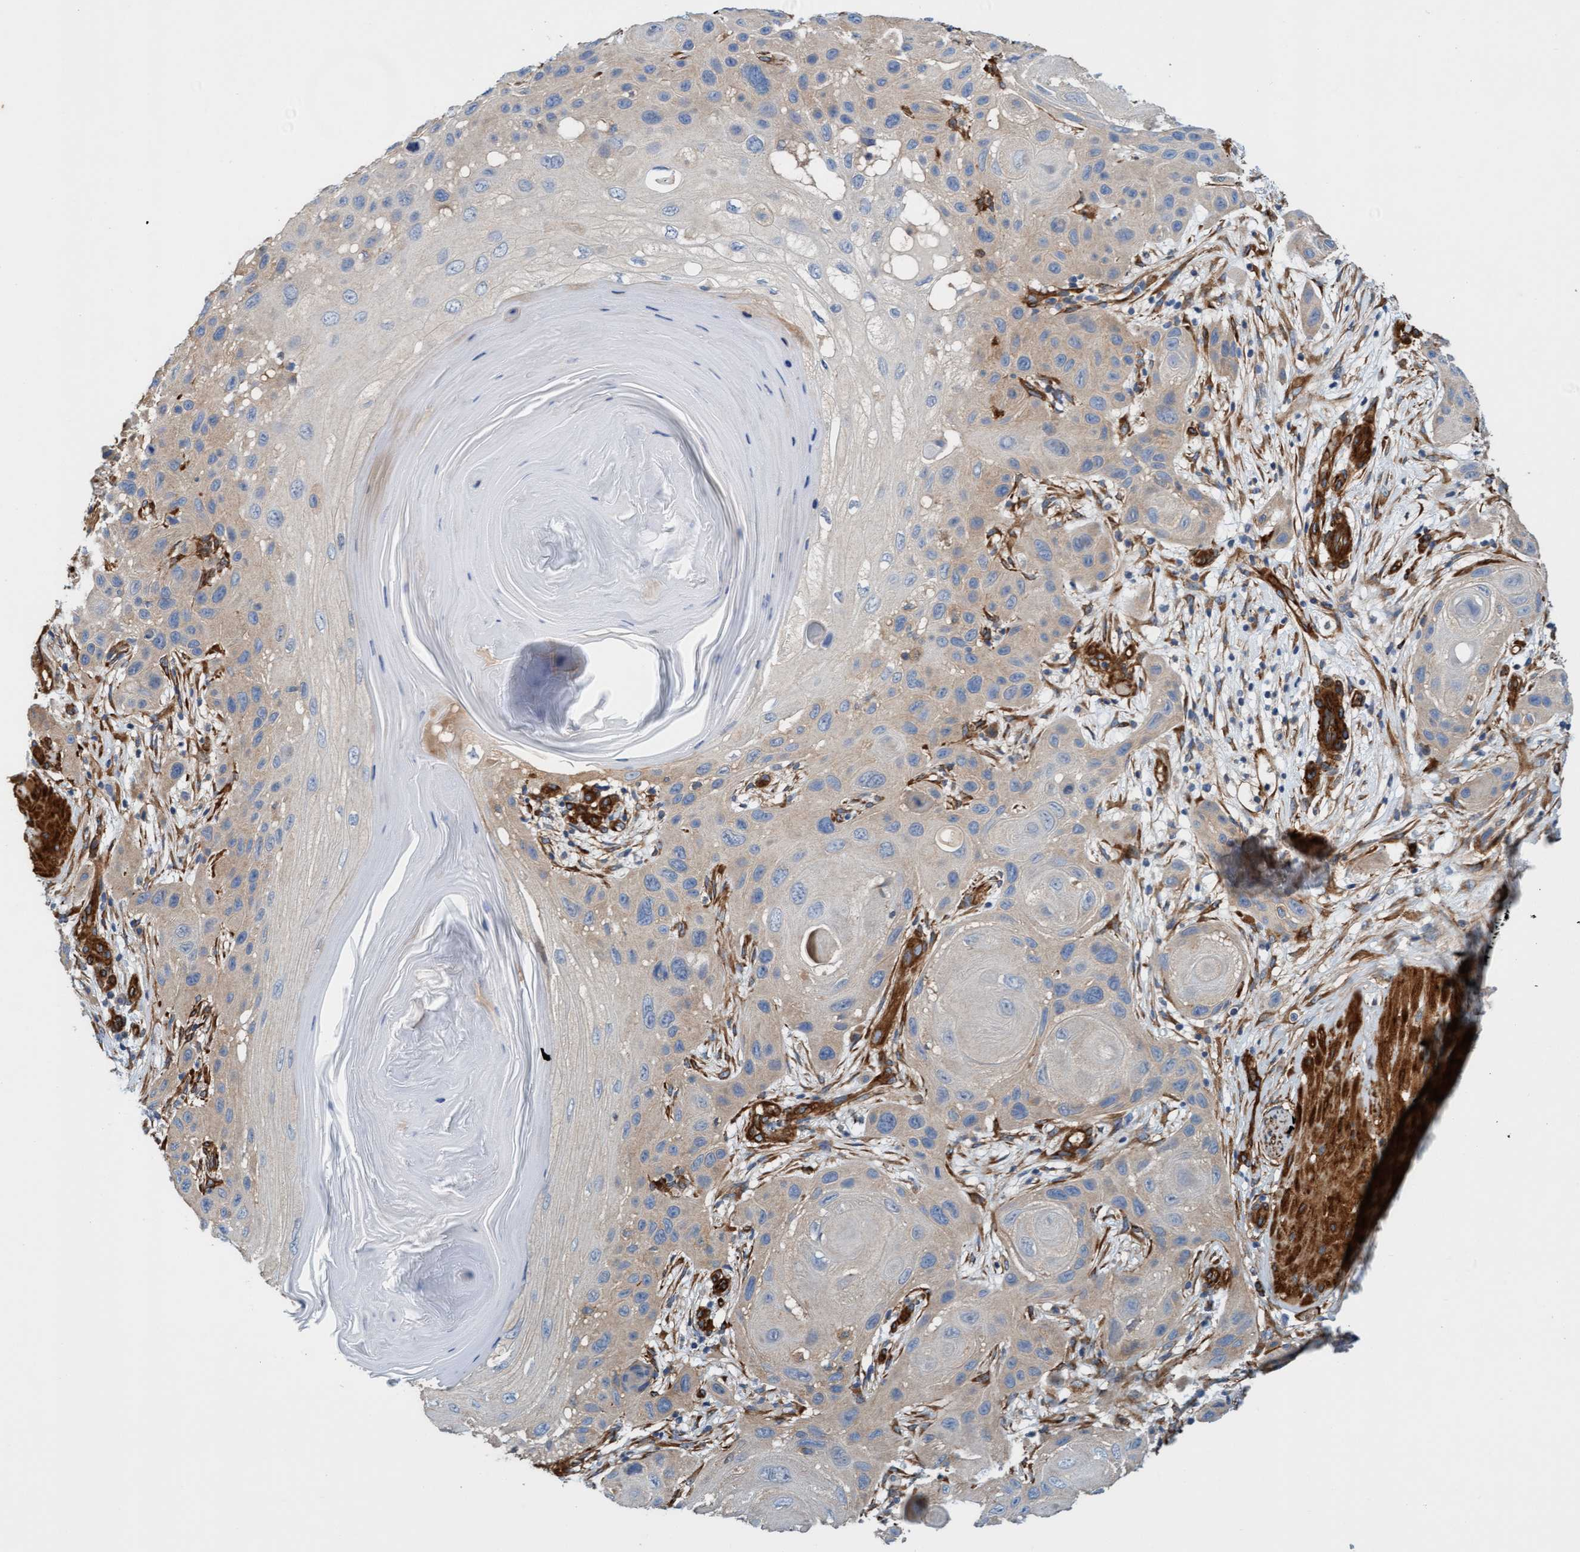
{"staining": {"intensity": "weak", "quantity": "<25%", "location": "cytoplasmic/membranous"}, "tissue": "skin cancer", "cell_type": "Tumor cells", "image_type": "cancer", "snomed": [{"axis": "morphology", "description": "Squamous cell carcinoma, NOS"}, {"axis": "topography", "description": "Skin"}], "caption": "DAB immunohistochemical staining of human squamous cell carcinoma (skin) demonstrates no significant staining in tumor cells. (DAB (3,3'-diaminobenzidine) IHC, high magnification).", "gene": "FMNL3", "patient": {"sex": "female", "age": 96}}